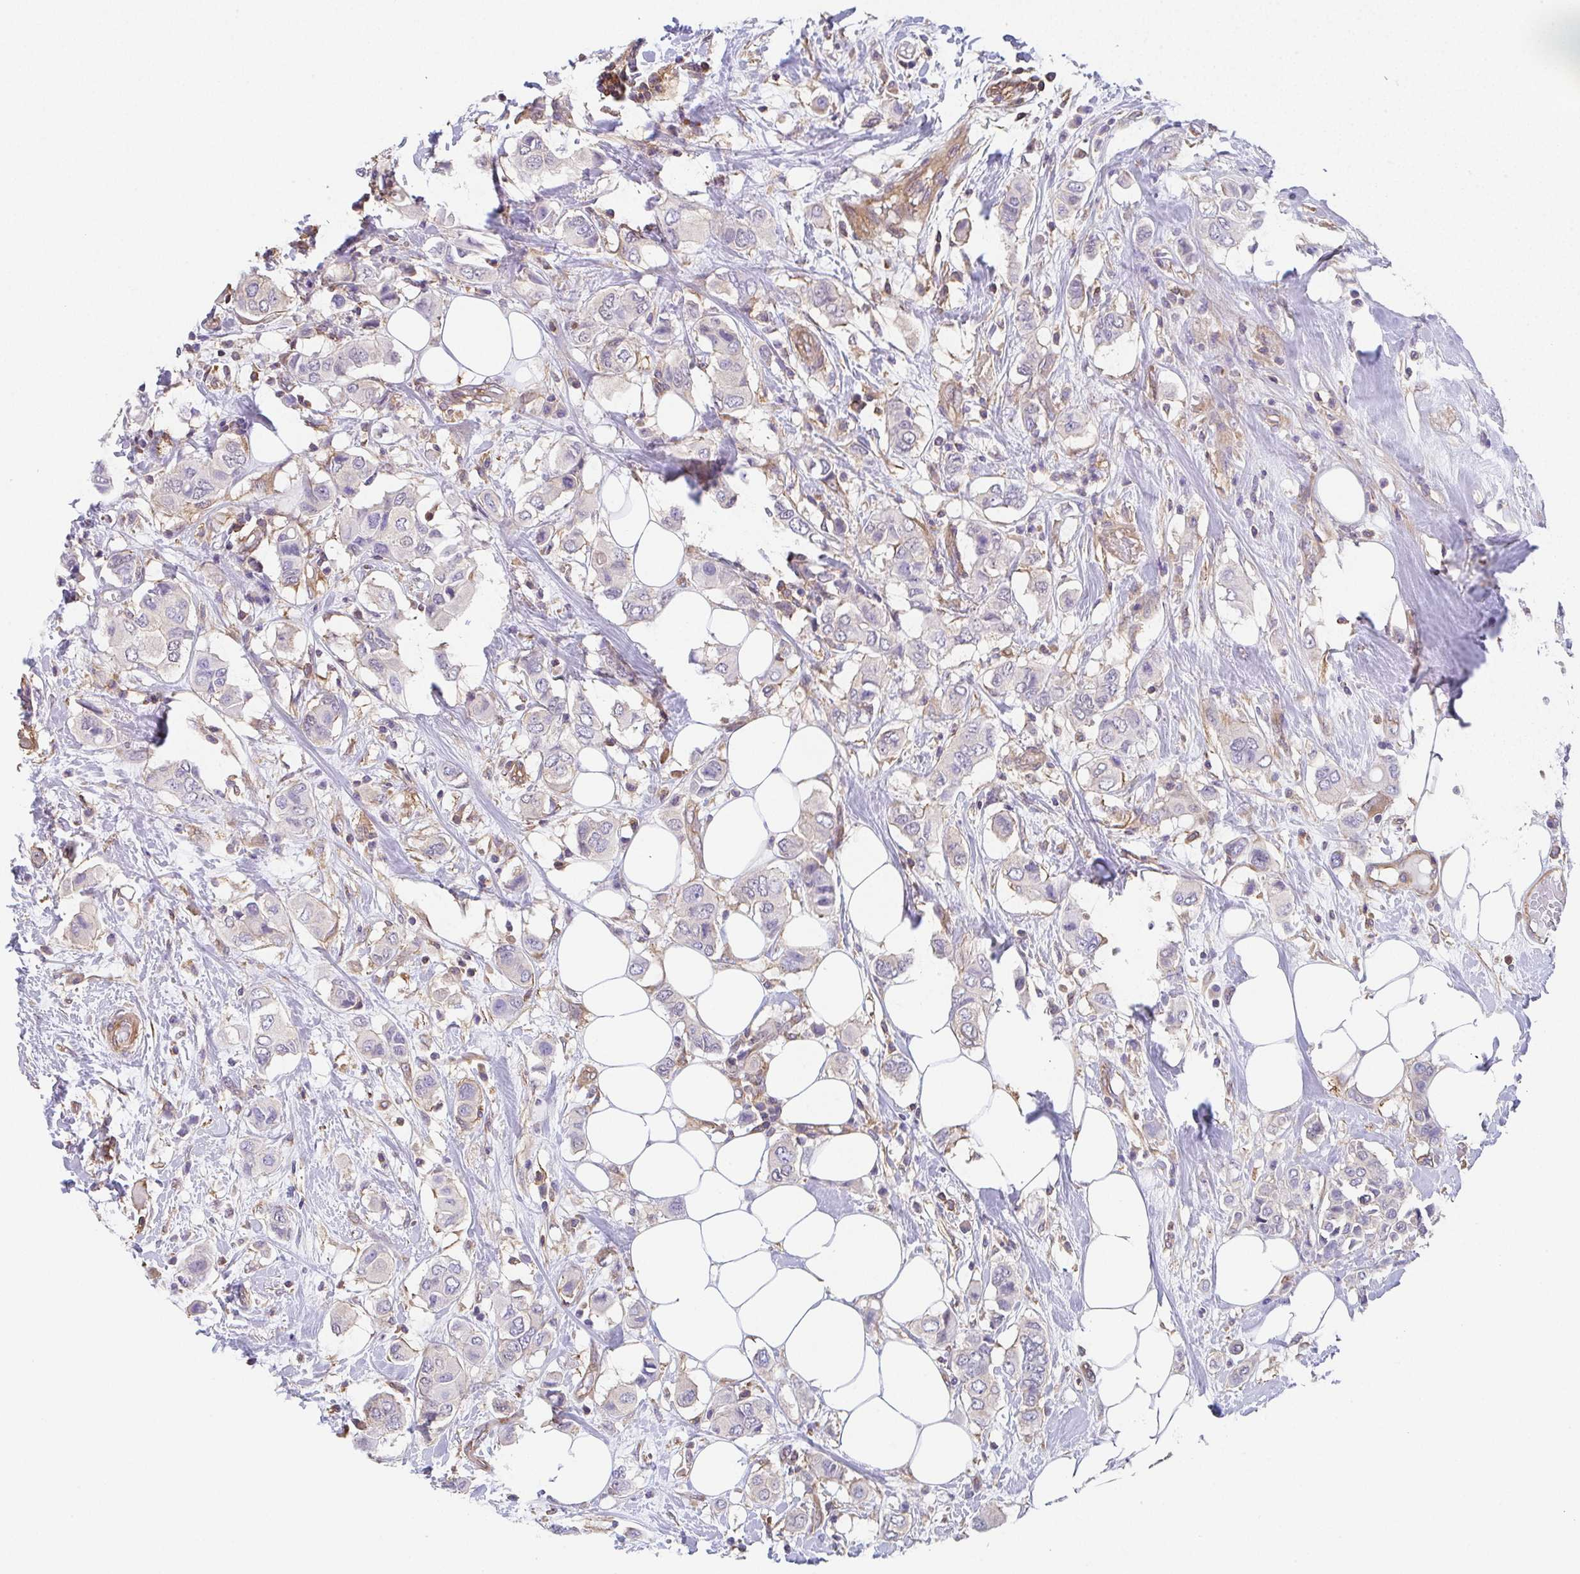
{"staining": {"intensity": "negative", "quantity": "none", "location": "none"}, "tissue": "breast cancer", "cell_type": "Tumor cells", "image_type": "cancer", "snomed": [{"axis": "morphology", "description": "Lobular carcinoma"}, {"axis": "topography", "description": "Breast"}], "caption": "IHC of lobular carcinoma (breast) reveals no expression in tumor cells. The staining is performed using DAB (3,3'-diaminobenzidine) brown chromogen with nuclei counter-stained in using hematoxylin.", "gene": "TMEM229A", "patient": {"sex": "female", "age": 51}}